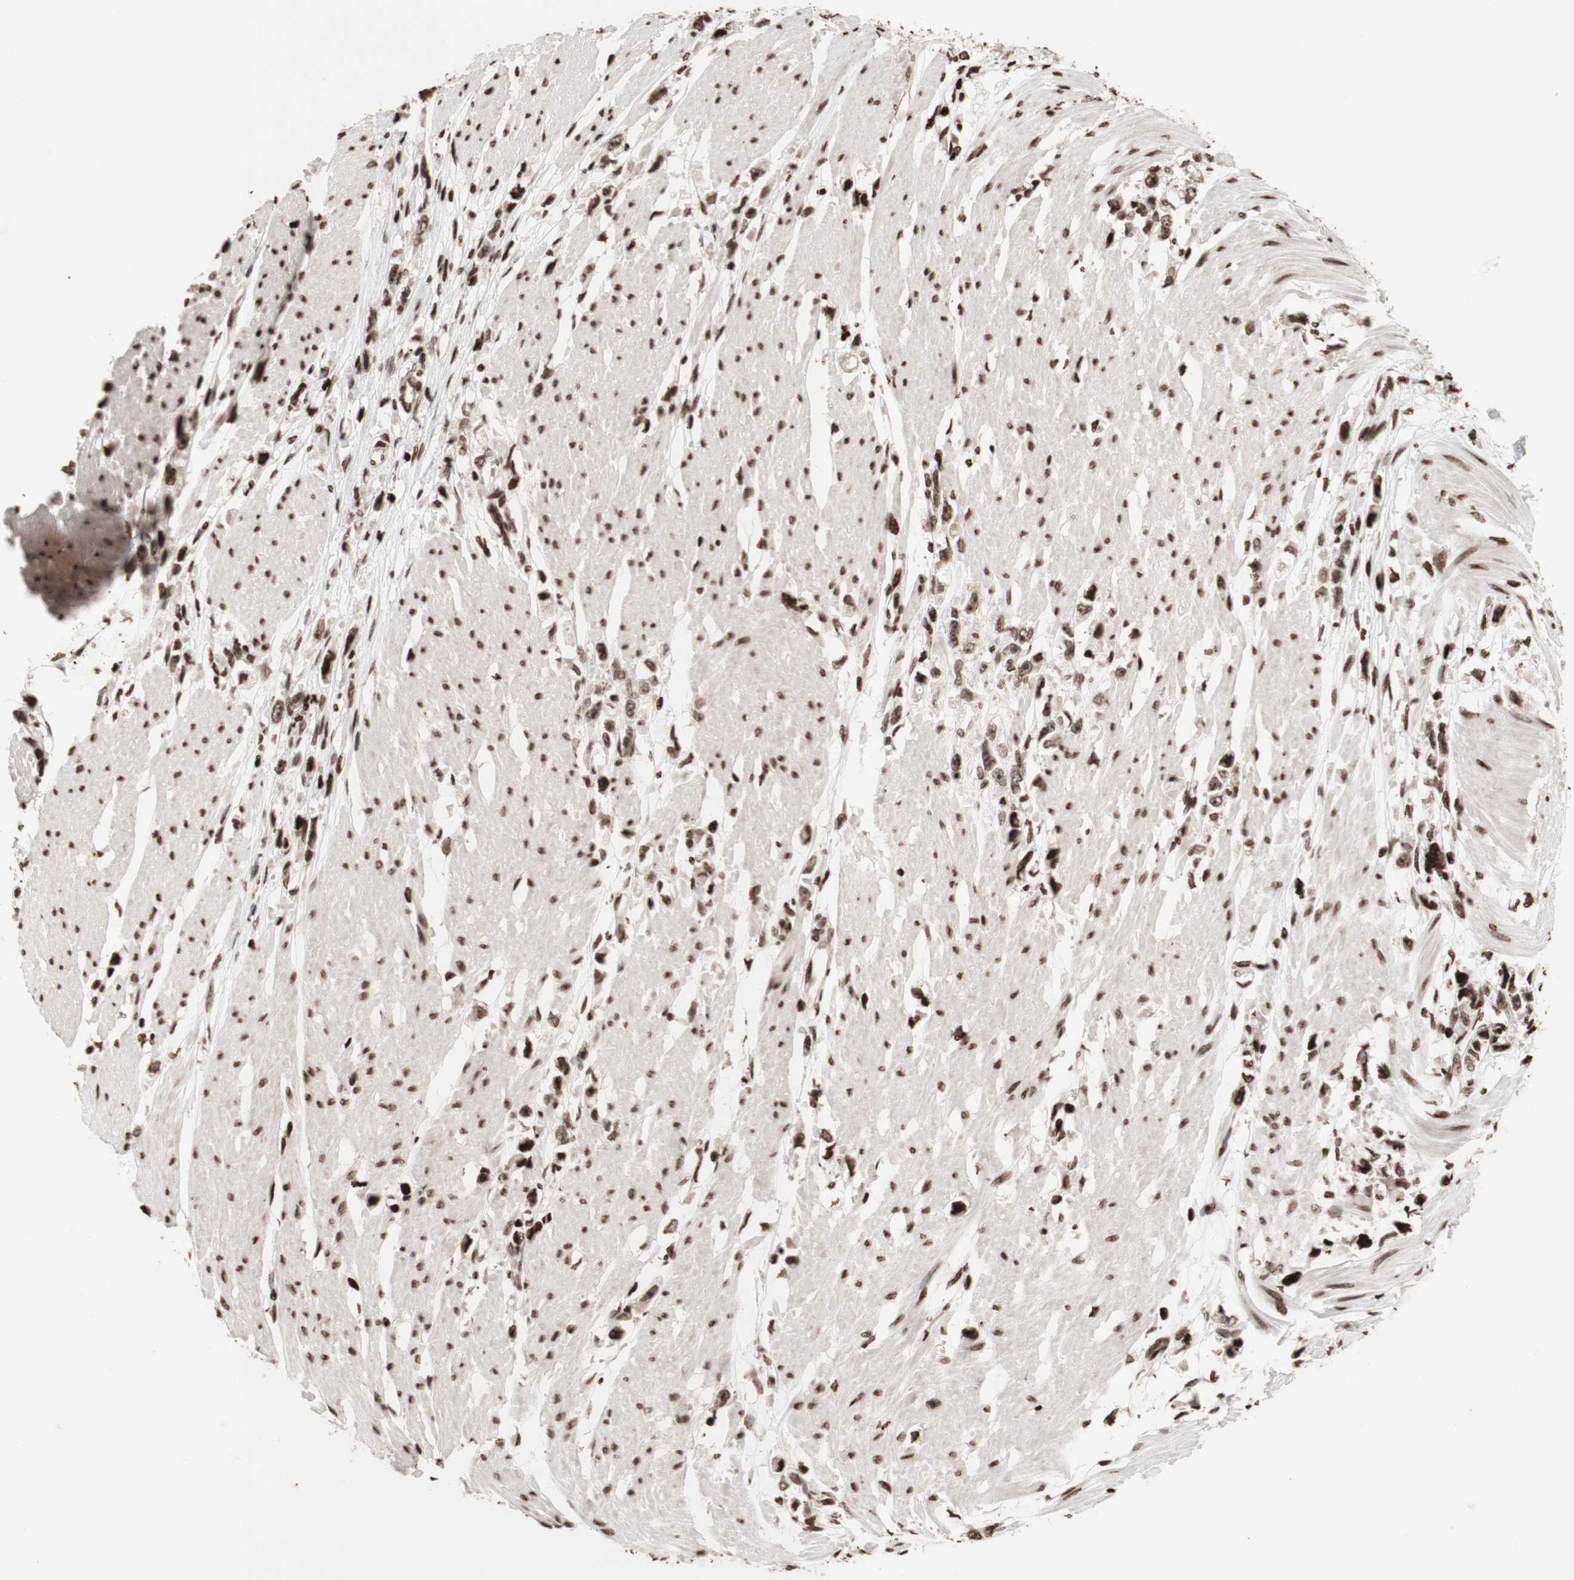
{"staining": {"intensity": "moderate", "quantity": ">75%", "location": "nuclear"}, "tissue": "stomach cancer", "cell_type": "Tumor cells", "image_type": "cancer", "snomed": [{"axis": "morphology", "description": "Adenocarcinoma, NOS"}, {"axis": "topography", "description": "Stomach"}], "caption": "DAB immunohistochemical staining of stomach cancer demonstrates moderate nuclear protein positivity in about >75% of tumor cells. (IHC, brightfield microscopy, high magnification).", "gene": "NCAPD2", "patient": {"sex": "female", "age": 59}}